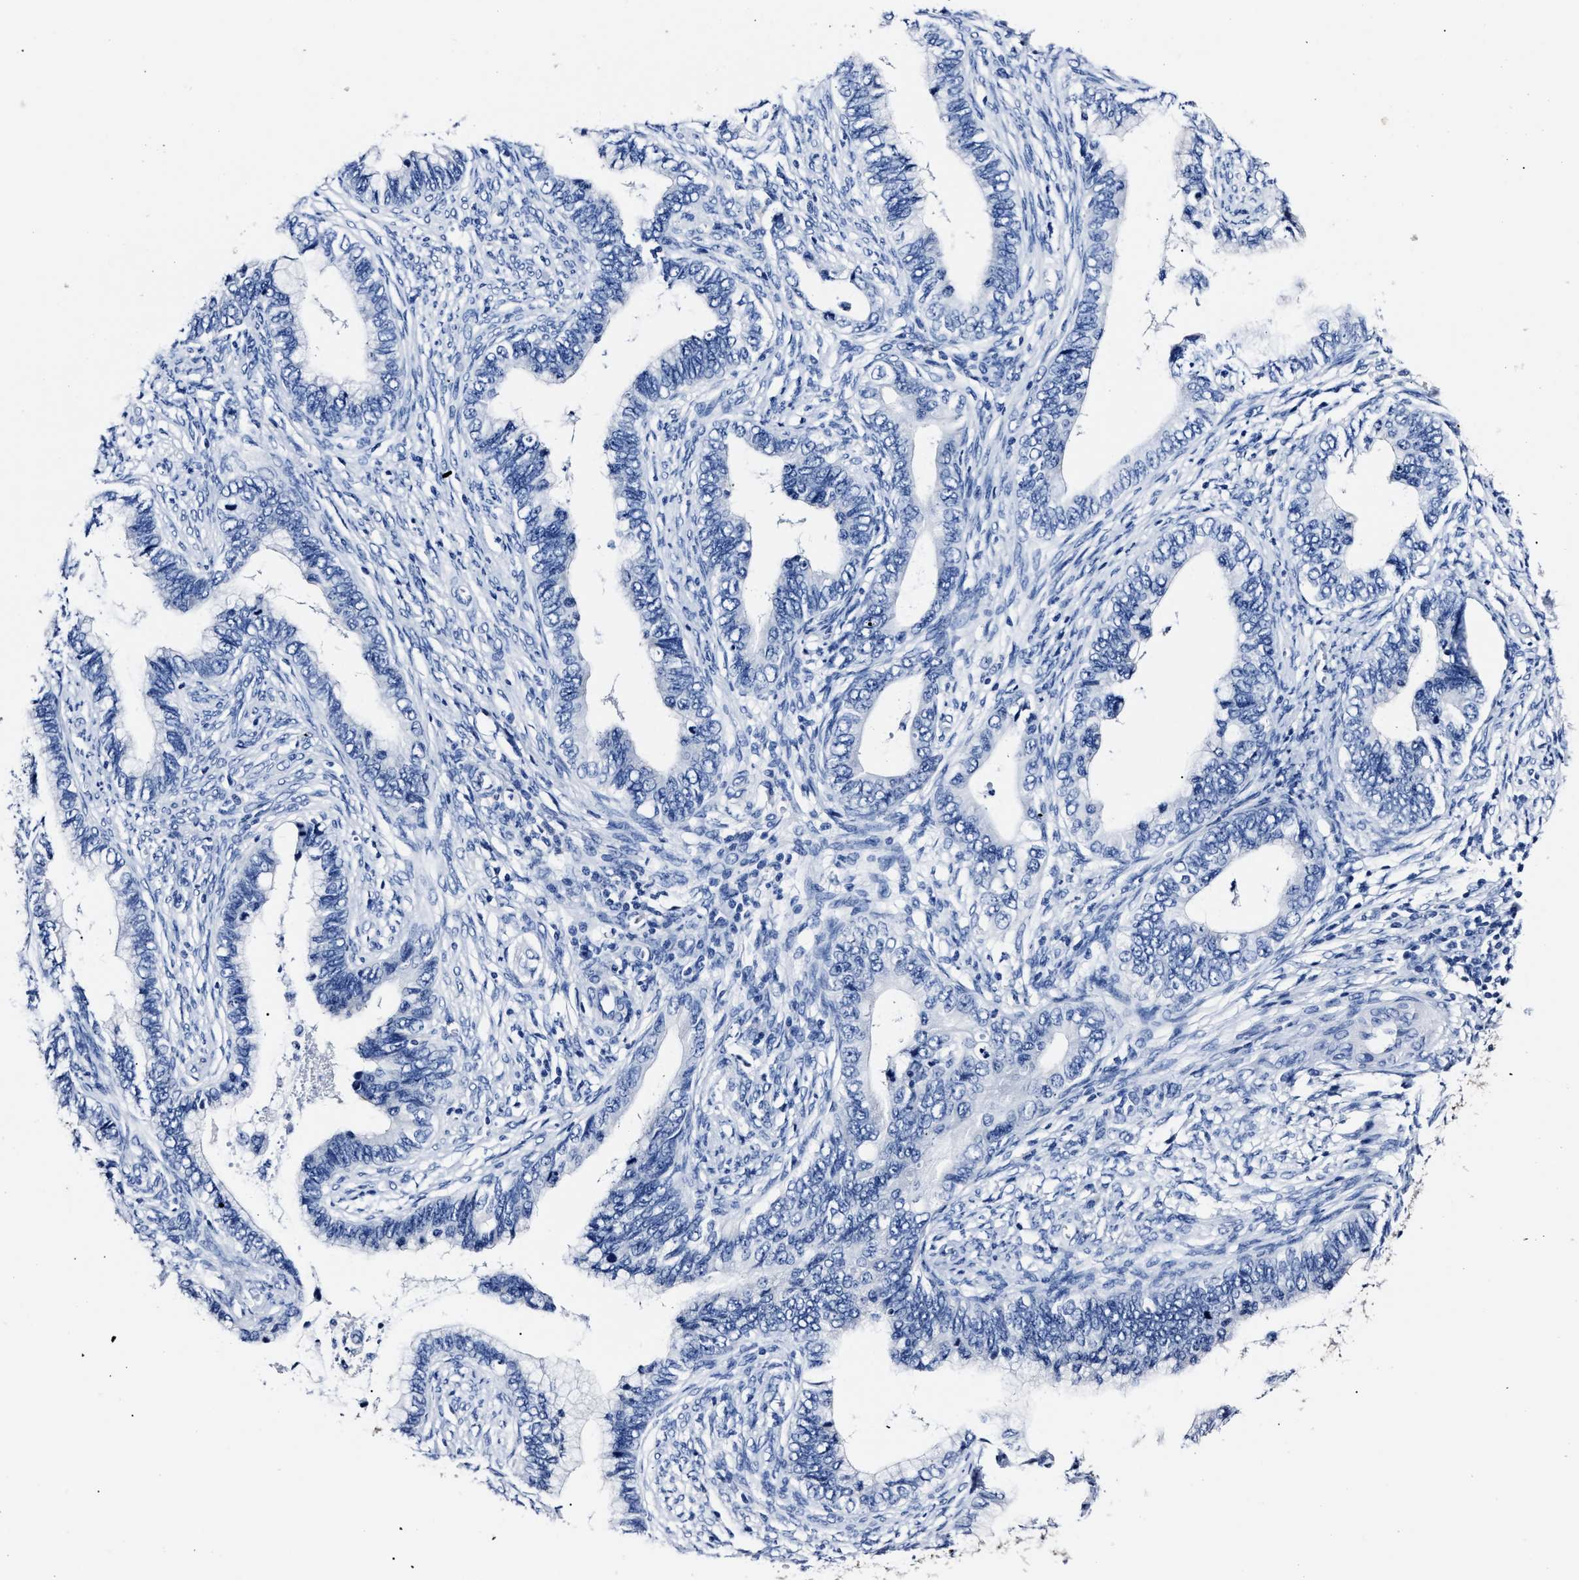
{"staining": {"intensity": "negative", "quantity": "none", "location": "none"}, "tissue": "cervical cancer", "cell_type": "Tumor cells", "image_type": "cancer", "snomed": [{"axis": "morphology", "description": "Adenocarcinoma, NOS"}, {"axis": "topography", "description": "Cervix"}], "caption": "This photomicrograph is of cervical cancer (adenocarcinoma) stained with IHC to label a protein in brown with the nuclei are counter-stained blue. There is no expression in tumor cells. (Brightfield microscopy of DAB immunohistochemistry (IHC) at high magnification).", "gene": "ALPG", "patient": {"sex": "female", "age": 44}}